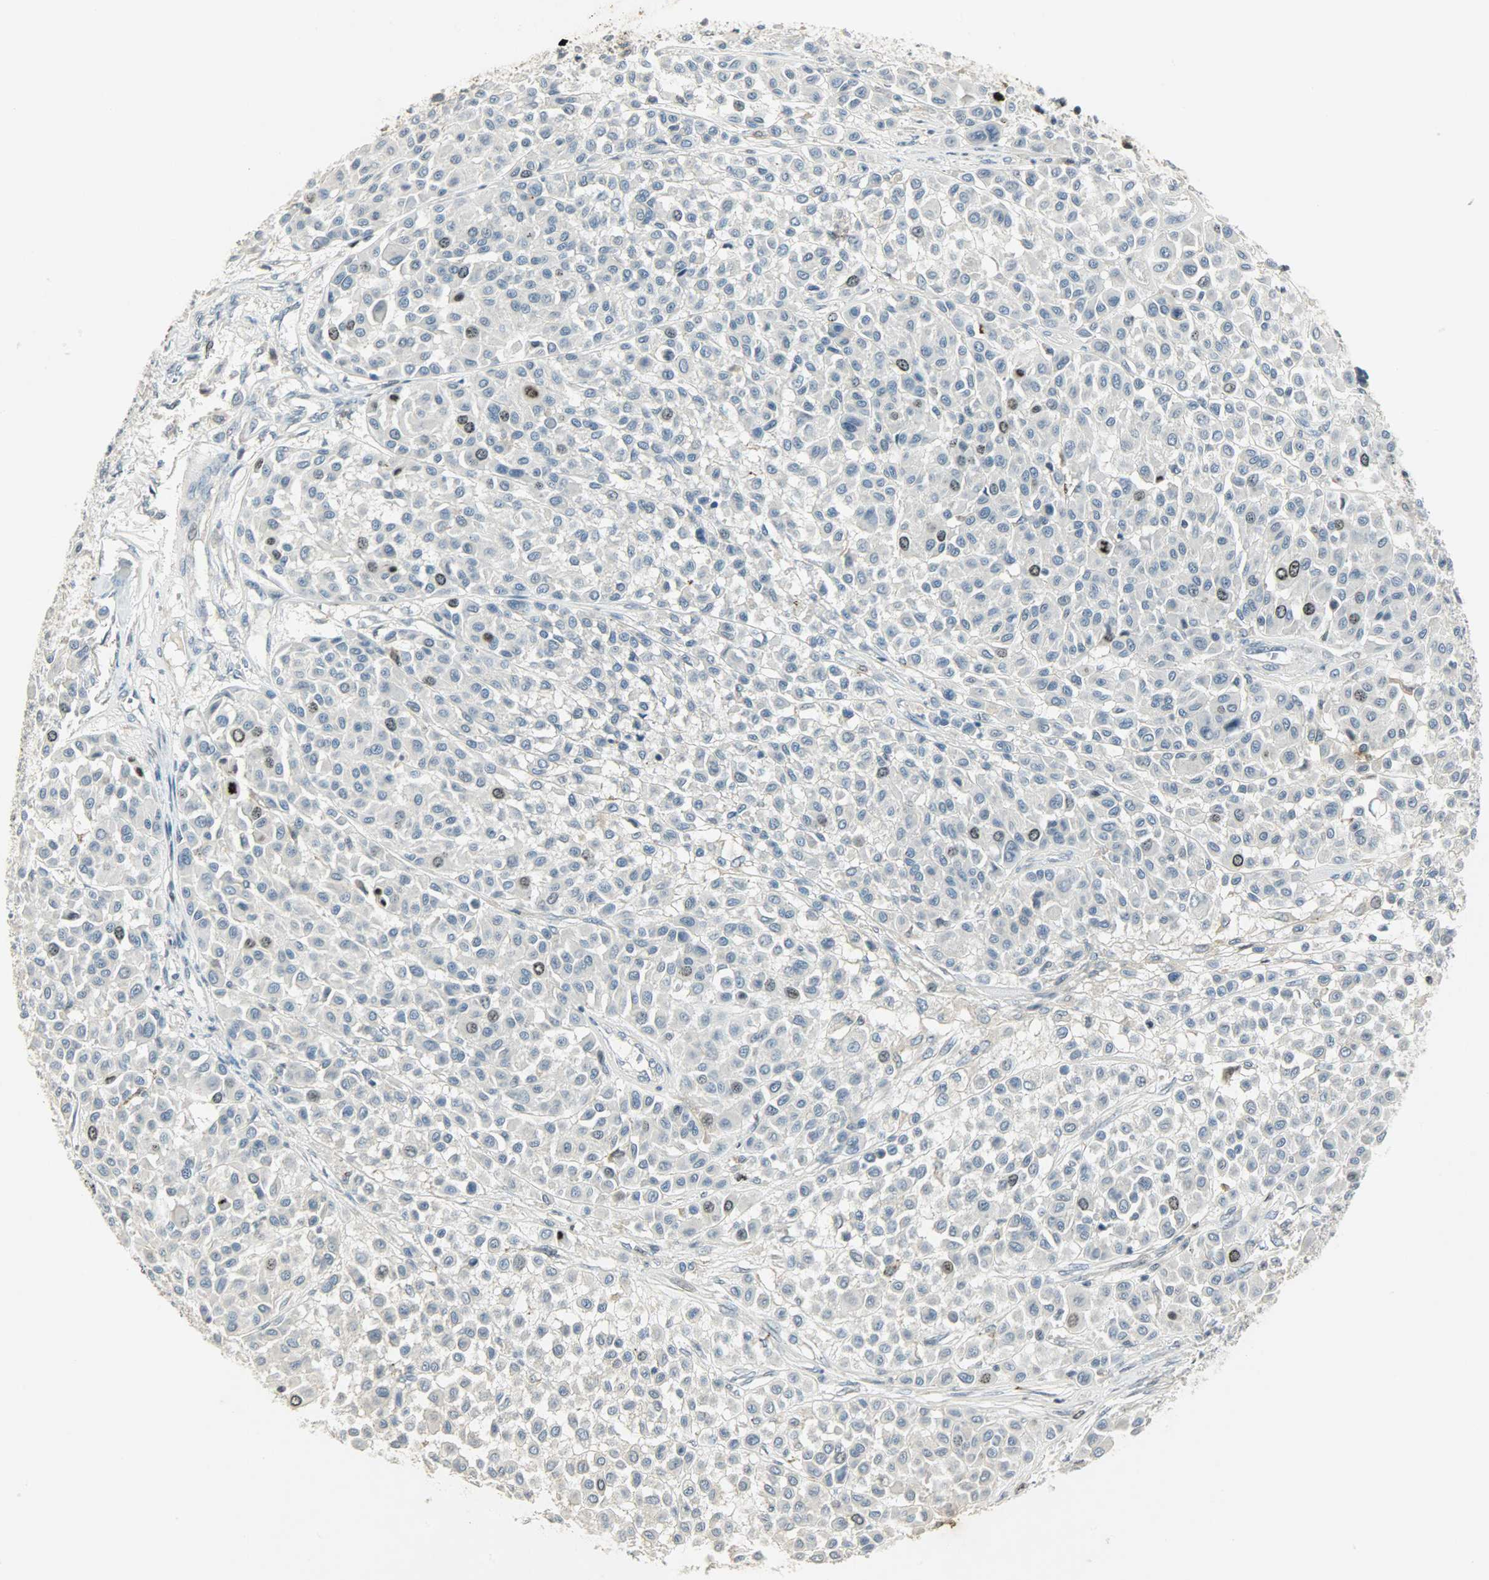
{"staining": {"intensity": "moderate", "quantity": "25%-75%", "location": "nuclear"}, "tissue": "melanoma", "cell_type": "Tumor cells", "image_type": "cancer", "snomed": [{"axis": "morphology", "description": "Malignant melanoma, Metastatic site"}, {"axis": "topography", "description": "Soft tissue"}], "caption": "High-power microscopy captured an immunohistochemistry (IHC) histopathology image of melanoma, revealing moderate nuclear staining in about 25%-75% of tumor cells.", "gene": "AURKB", "patient": {"sex": "male", "age": 41}}